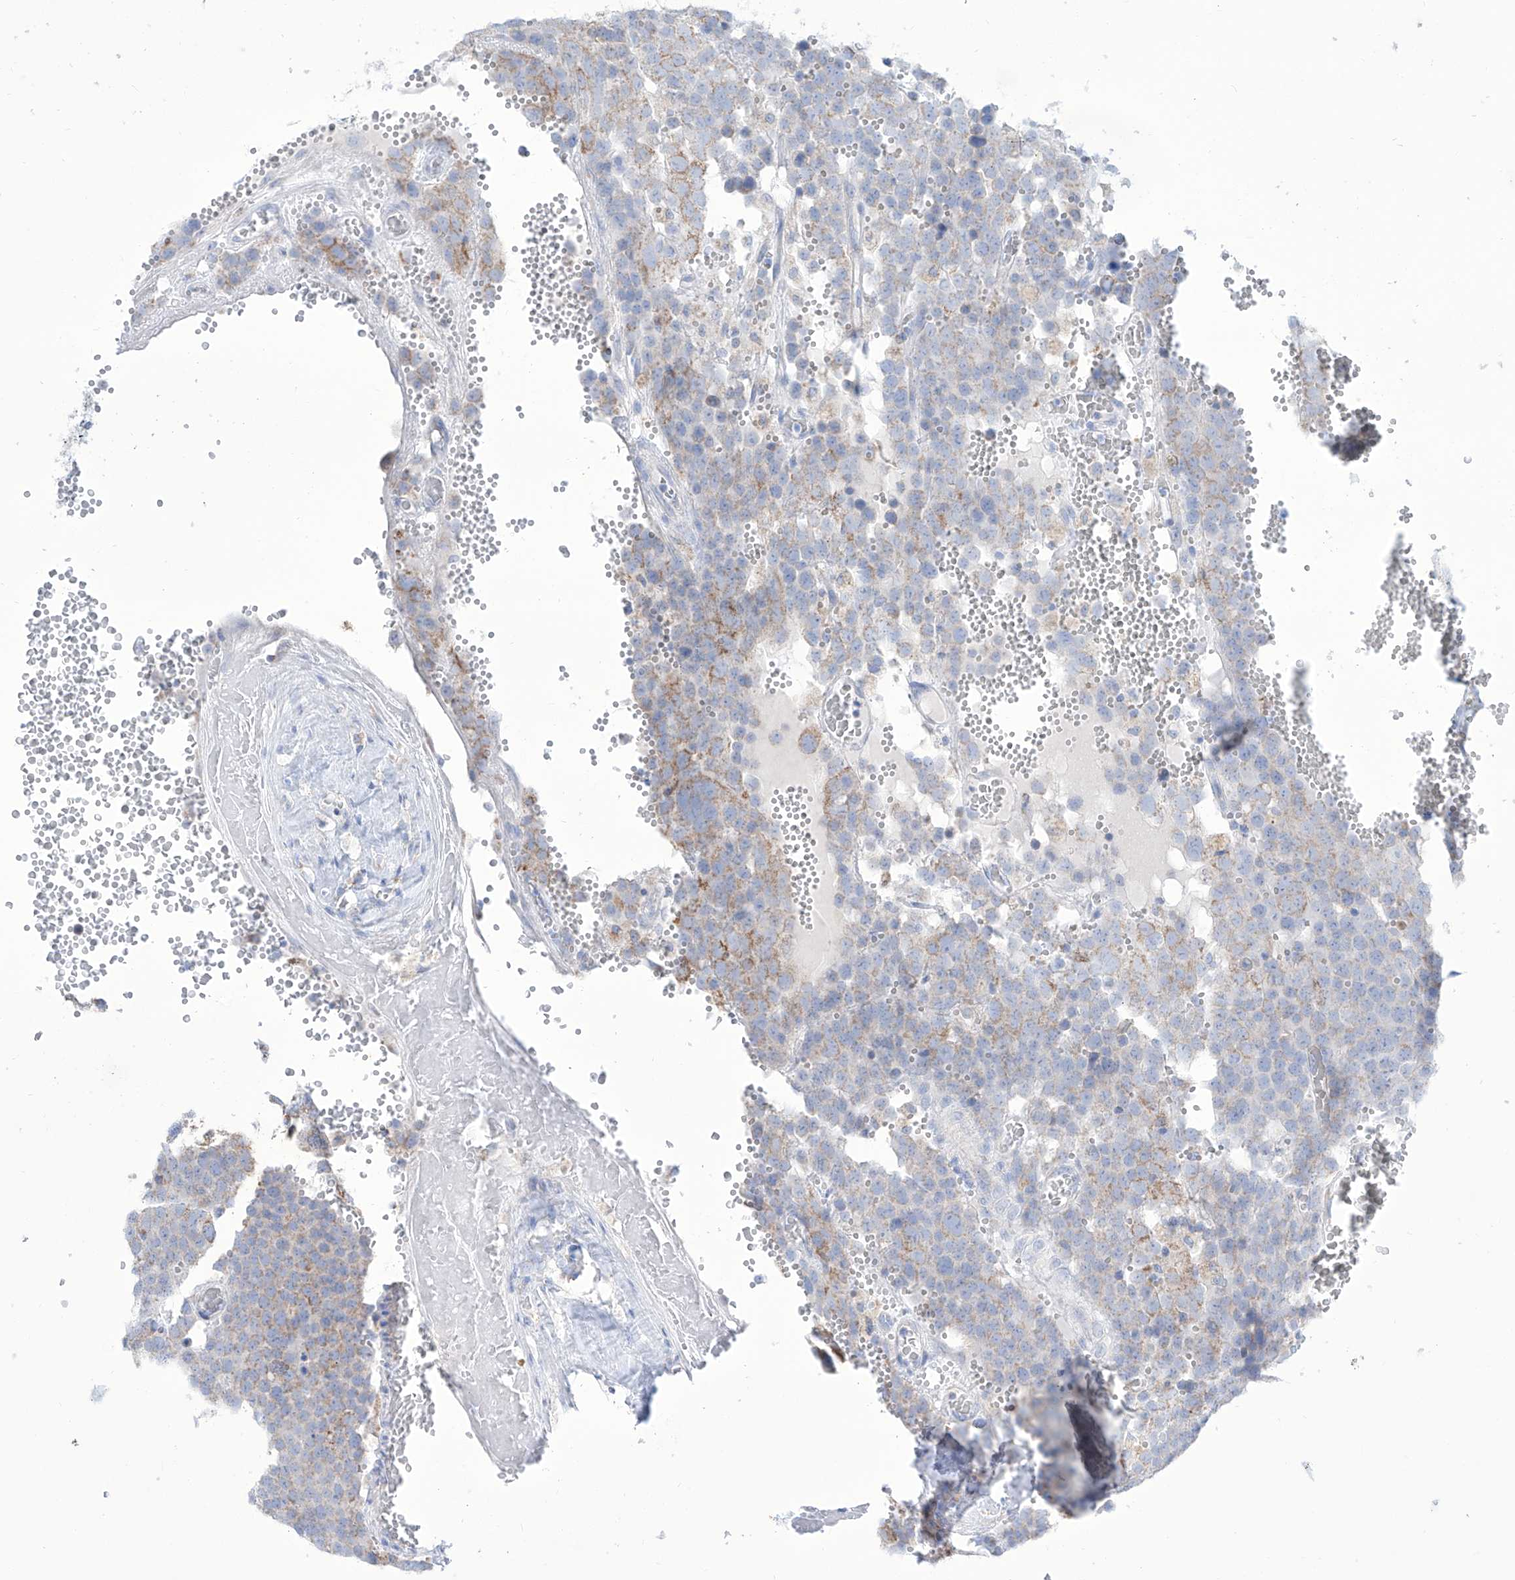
{"staining": {"intensity": "moderate", "quantity": "<25%", "location": "cytoplasmic/membranous"}, "tissue": "testis cancer", "cell_type": "Tumor cells", "image_type": "cancer", "snomed": [{"axis": "morphology", "description": "Seminoma, NOS"}, {"axis": "topography", "description": "Testis"}], "caption": "A photomicrograph of human testis seminoma stained for a protein reveals moderate cytoplasmic/membranous brown staining in tumor cells.", "gene": "ALDH6A1", "patient": {"sex": "male", "age": 71}}